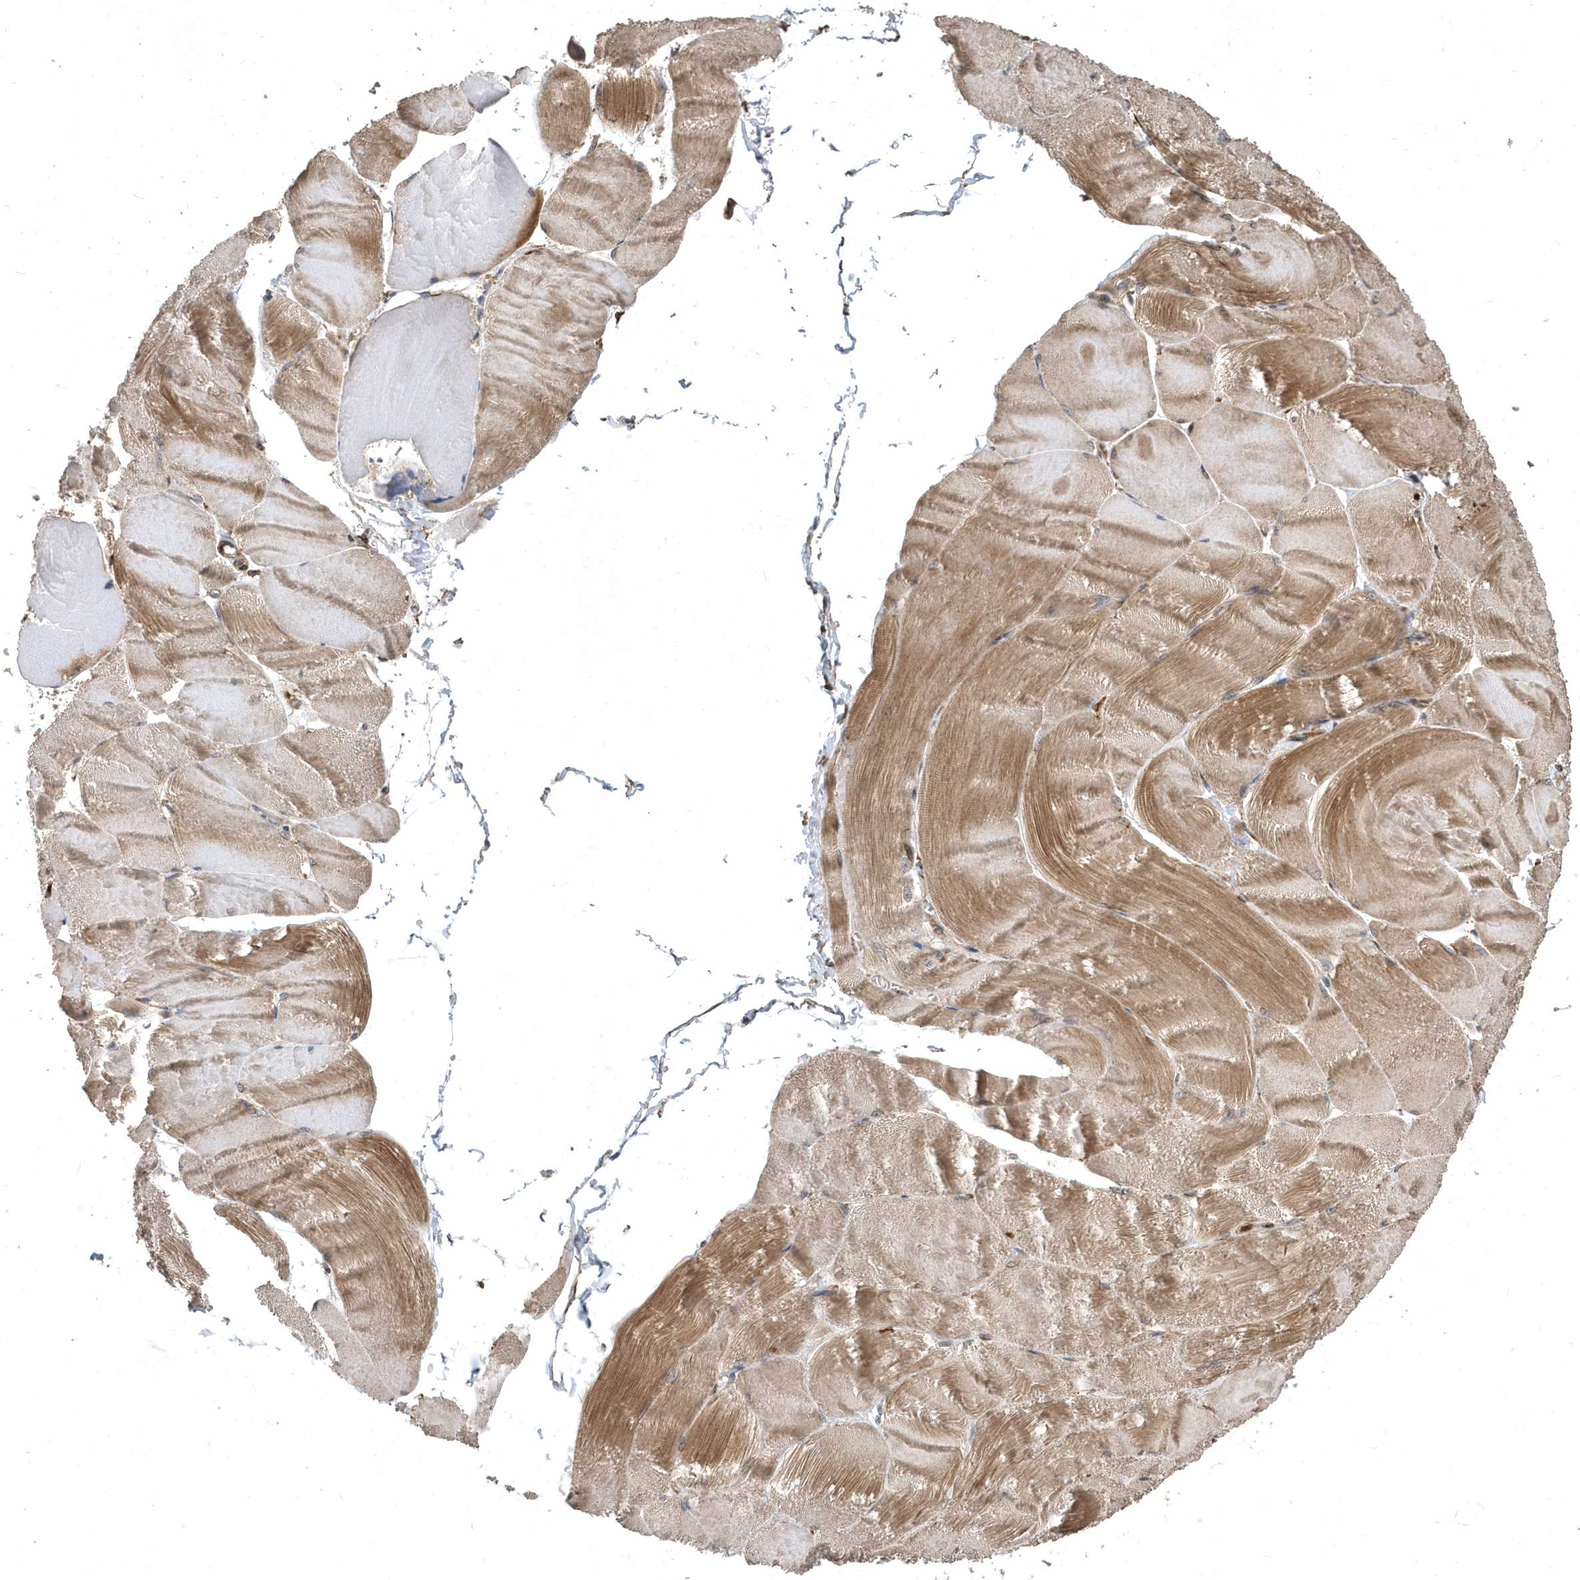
{"staining": {"intensity": "moderate", "quantity": "25%-75%", "location": "cytoplasmic/membranous"}, "tissue": "skeletal muscle", "cell_type": "Myocytes", "image_type": "normal", "snomed": [{"axis": "morphology", "description": "Normal tissue, NOS"}, {"axis": "morphology", "description": "Basal cell carcinoma"}, {"axis": "topography", "description": "Skeletal muscle"}], "caption": "Immunohistochemistry of normal skeletal muscle exhibits medium levels of moderate cytoplasmic/membranous positivity in approximately 25%-75% of myocytes. (DAB (3,3'-diaminobenzidine) IHC, brown staining for protein, blue staining for nuclei).", "gene": "WASHC5", "patient": {"sex": "female", "age": 64}}